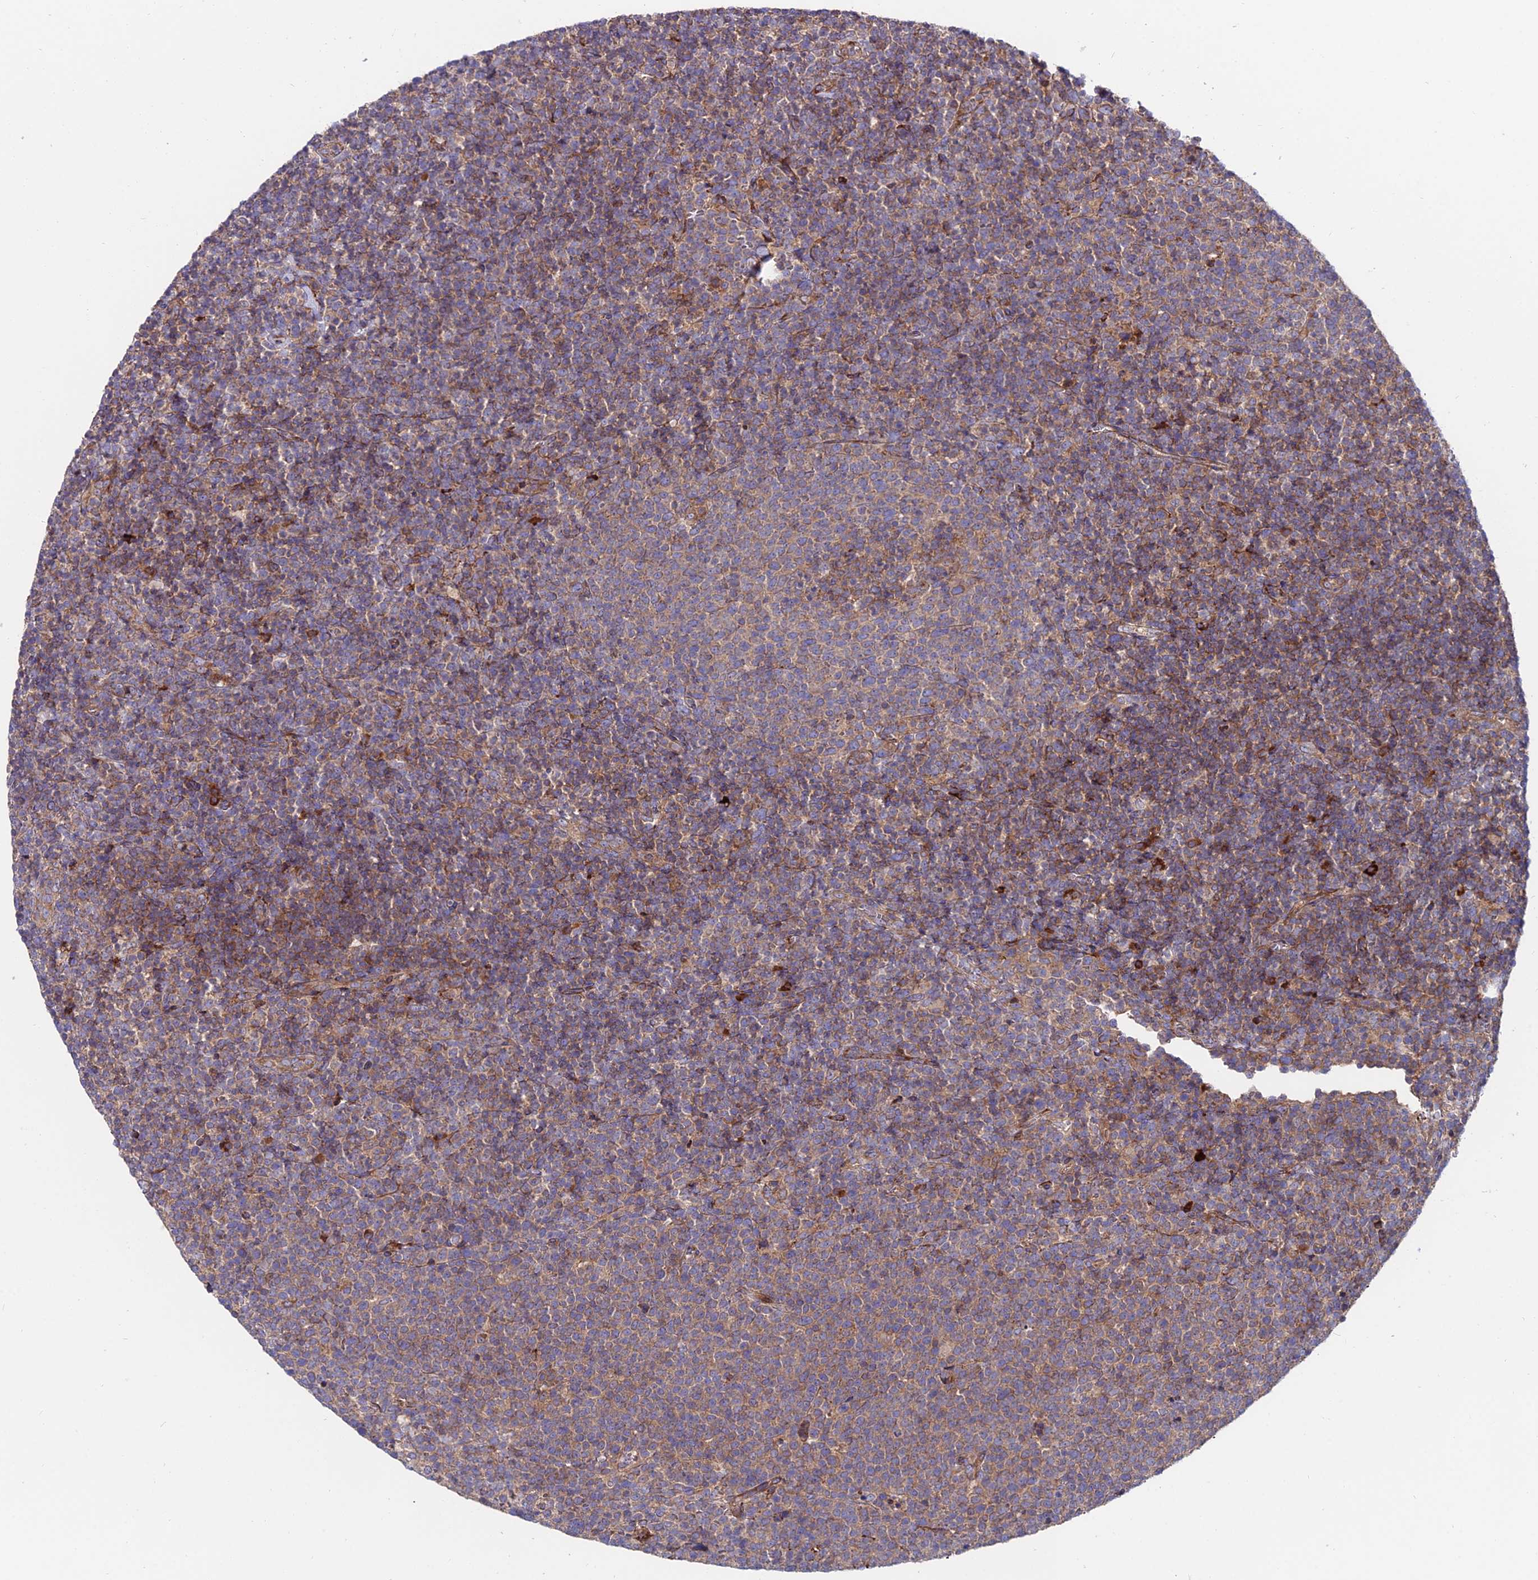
{"staining": {"intensity": "weak", "quantity": ">75%", "location": "cytoplasmic/membranous"}, "tissue": "lymphoma", "cell_type": "Tumor cells", "image_type": "cancer", "snomed": [{"axis": "morphology", "description": "Malignant lymphoma, non-Hodgkin's type, High grade"}, {"axis": "topography", "description": "Lymph node"}], "caption": "Immunohistochemical staining of high-grade malignant lymphoma, non-Hodgkin's type exhibits low levels of weak cytoplasmic/membranous expression in approximately >75% of tumor cells.", "gene": "EIF3K", "patient": {"sex": "male", "age": 61}}